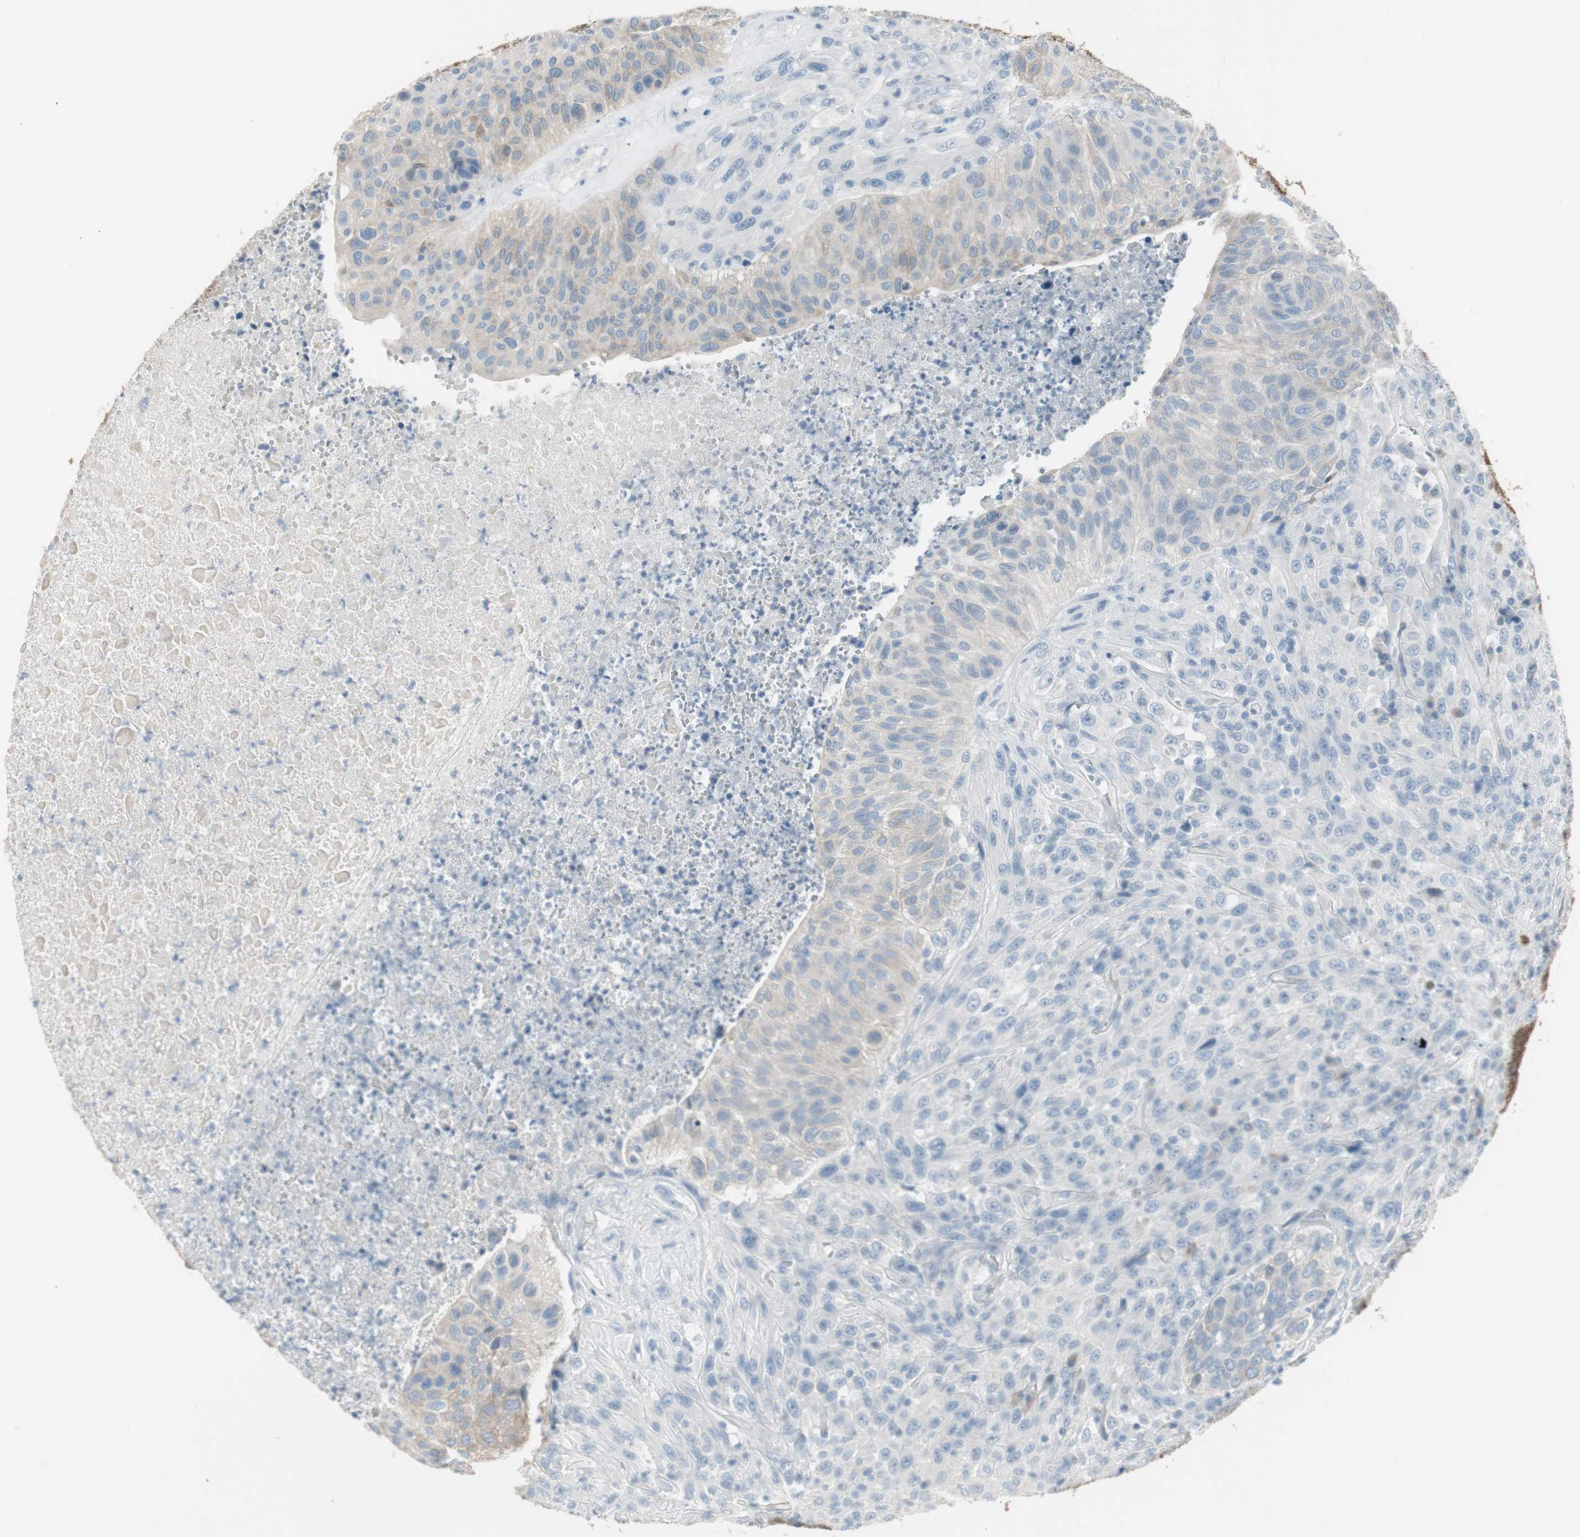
{"staining": {"intensity": "weak", "quantity": "<25%", "location": "cytoplasmic/membranous"}, "tissue": "urothelial cancer", "cell_type": "Tumor cells", "image_type": "cancer", "snomed": [{"axis": "morphology", "description": "Urothelial carcinoma, High grade"}, {"axis": "topography", "description": "Urinary bladder"}], "caption": "IHC of human urothelial carcinoma (high-grade) displays no staining in tumor cells.", "gene": "AGR2", "patient": {"sex": "male", "age": 66}}